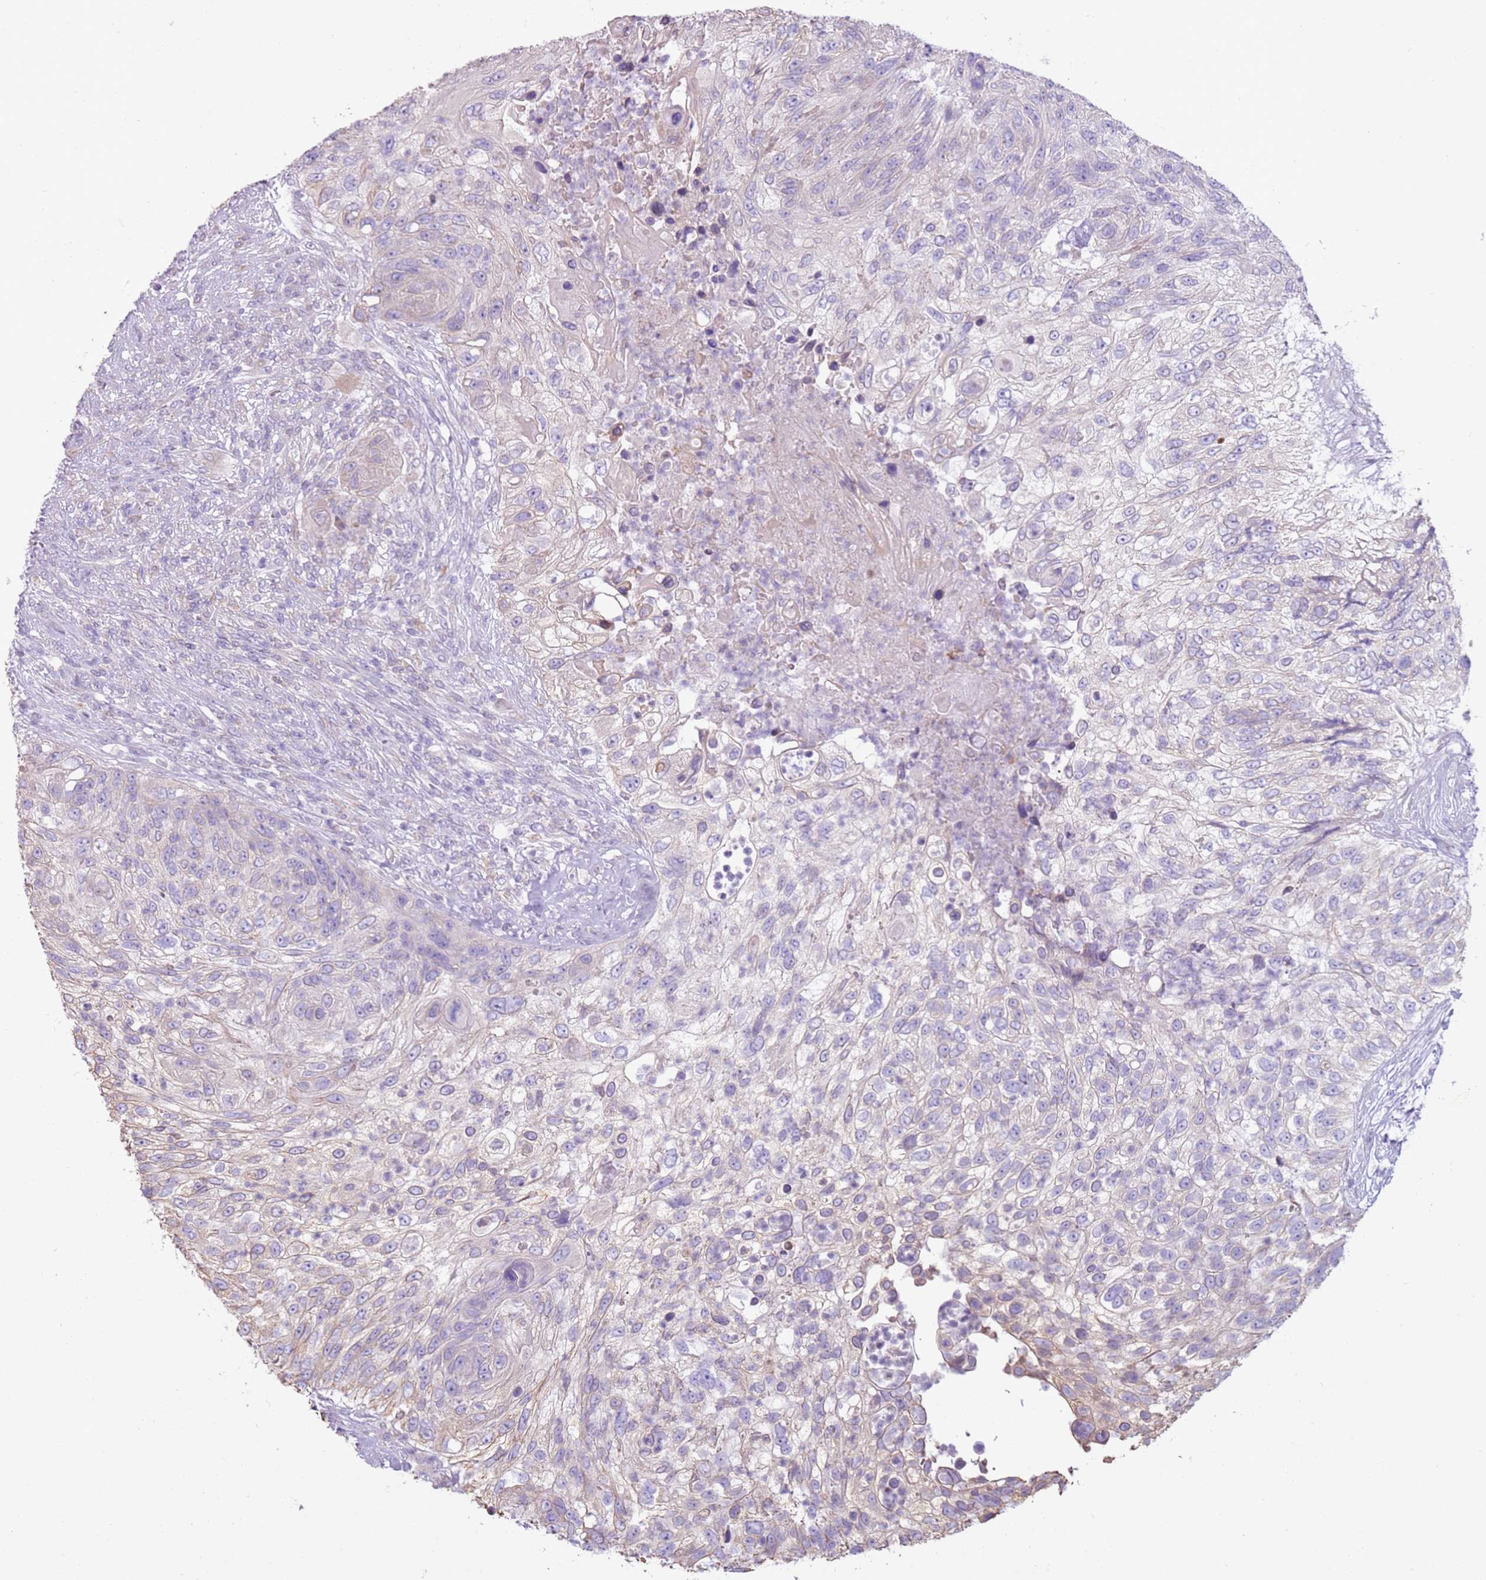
{"staining": {"intensity": "negative", "quantity": "none", "location": "none"}, "tissue": "urothelial cancer", "cell_type": "Tumor cells", "image_type": "cancer", "snomed": [{"axis": "morphology", "description": "Urothelial carcinoma, High grade"}, {"axis": "topography", "description": "Urinary bladder"}], "caption": "Tumor cells show no significant protein positivity in urothelial cancer.", "gene": "OAF", "patient": {"sex": "female", "age": 60}}